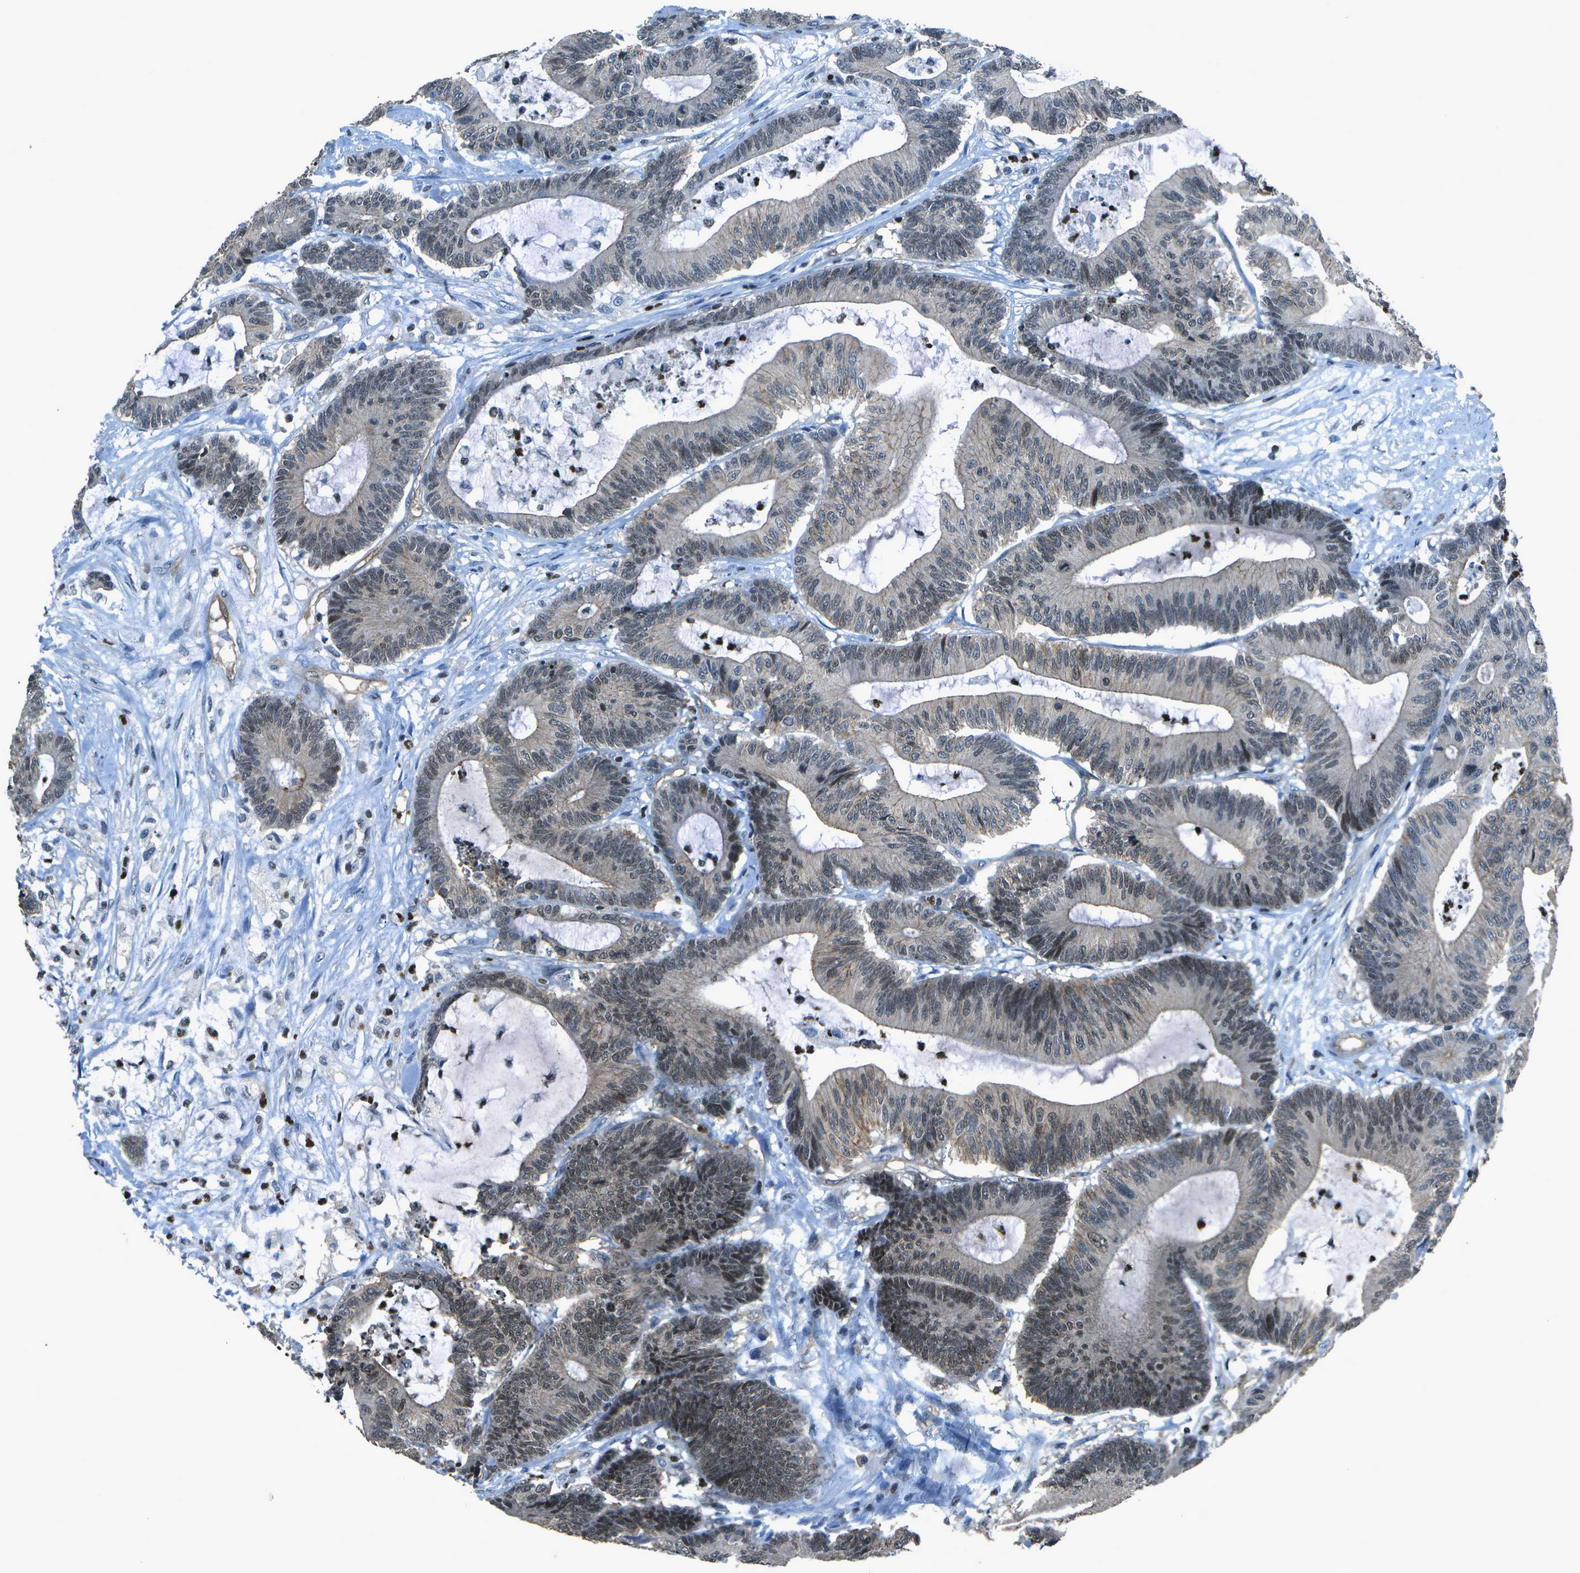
{"staining": {"intensity": "weak", "quantity": "25%-75%", "location": "cytoplasmic/membranous,nuclear"}, "tissue": "colorectal cancer", "cell_type": "Tumor cells", "image_type": "cancer", "snomed": [{"axis": "morphology", "description": "Adenocarcinoma, NOS"}, {"axis": "topography", "description": "Colon"}], "caption": "Colorectal adenocarcinoma tissue demonstrates weak cytoplasmic/membranous and nuclear positivity in about 25%-75% of tumor cells", "gene": "PDLIM1", "patient": {"sex": "female", "age": 84}}